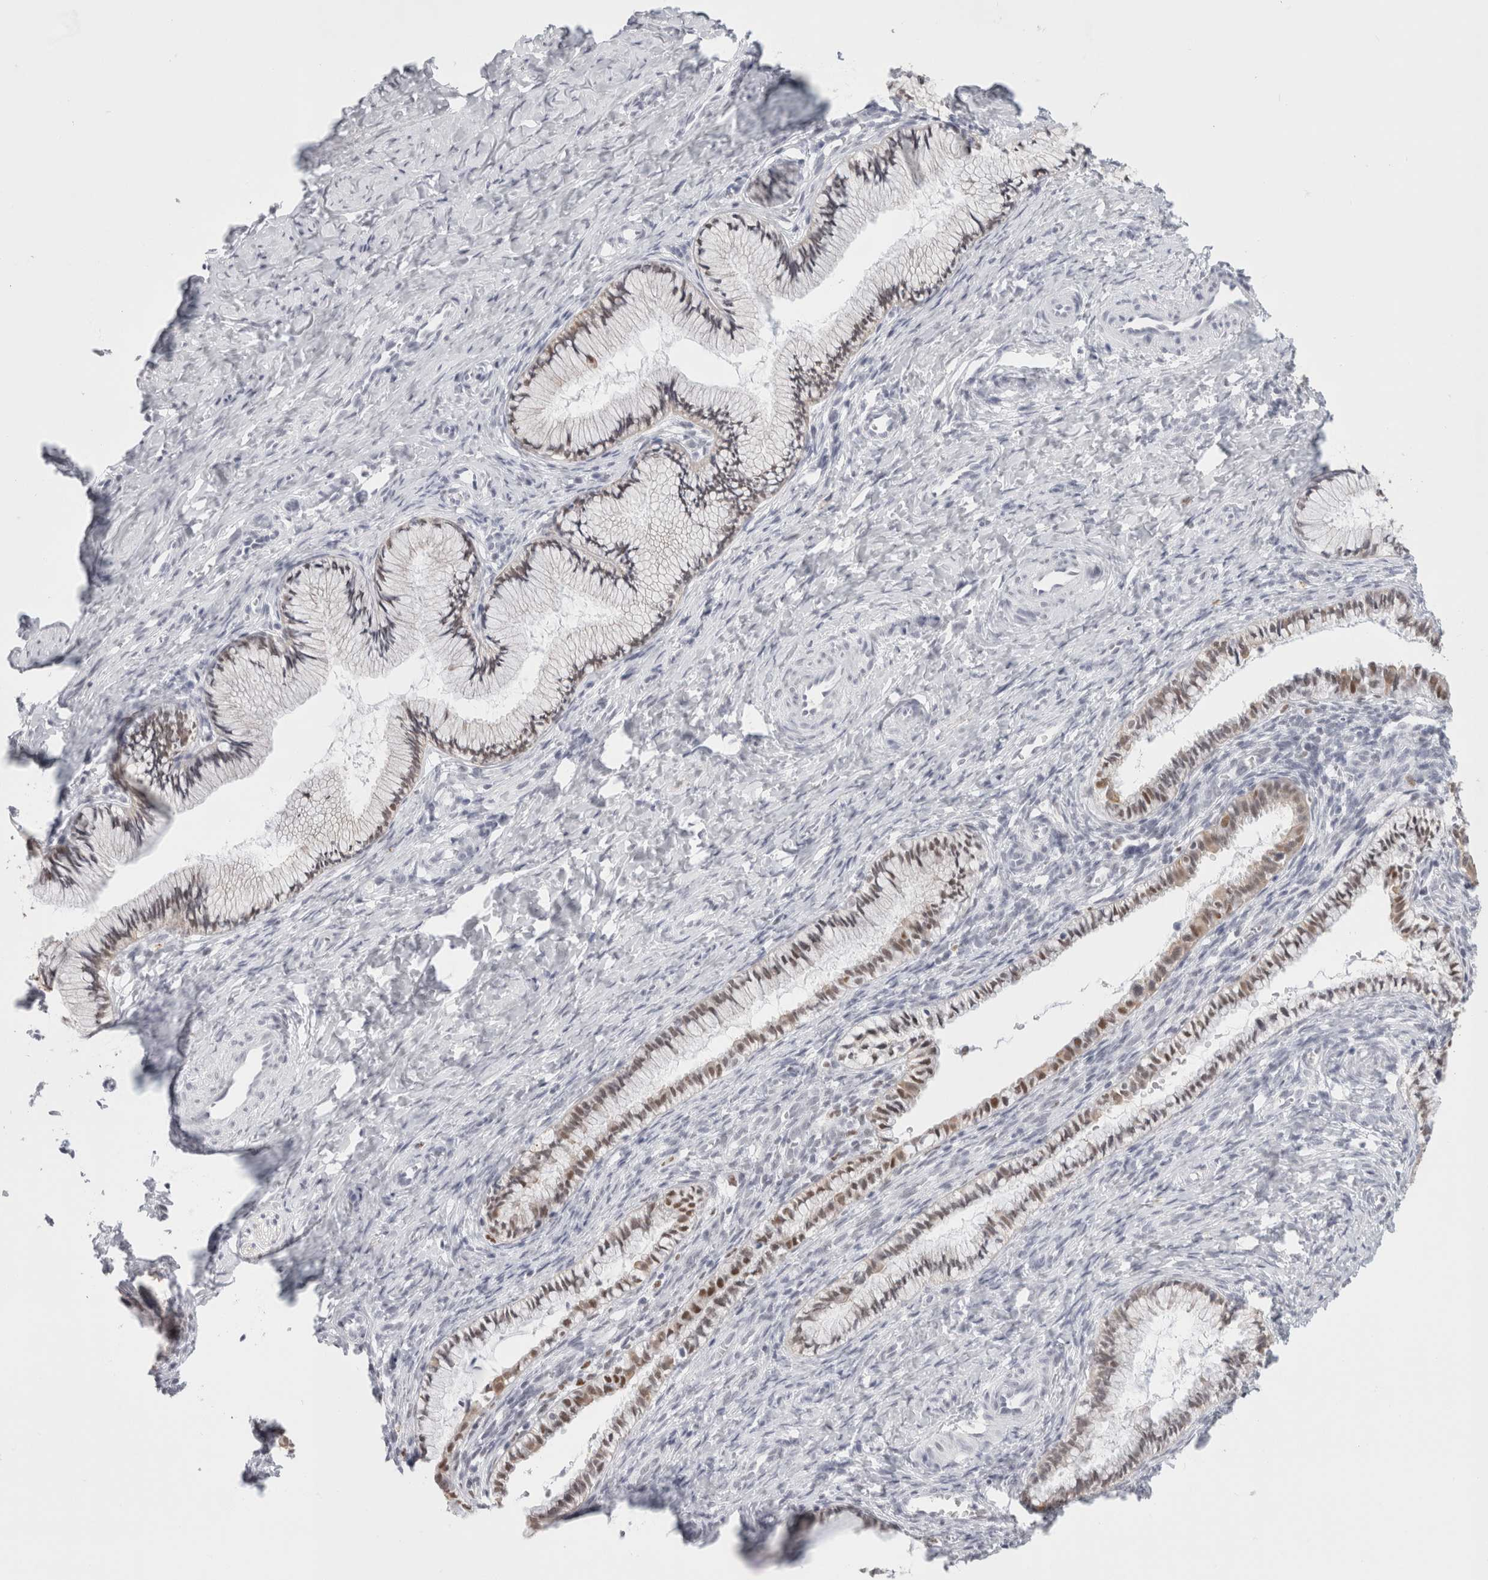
{"staining": {"intensity": "moderate", "quantity": "25%-75%", "location": "cytoplasmic/membranous,nuclear"}, "tissue": "cervix", "cell_type": "Glandular cells", "image_type": "normal", "snomed": [{"axis": "morphology", "description": "Normal tissue, NOS"}, {"axis": "topography", "description": "Cervix"}], "caption": "This photomicrograph displays normal cervix stained with IHC to label a protein in brown. The cytoplasmic/membranous,nuclear of glandular cells show moderate positivity for the protein. Nuclei are counter-stained blue.", "gene": "SMARCC1", "patient": {"sex": "female", "age": 27}}